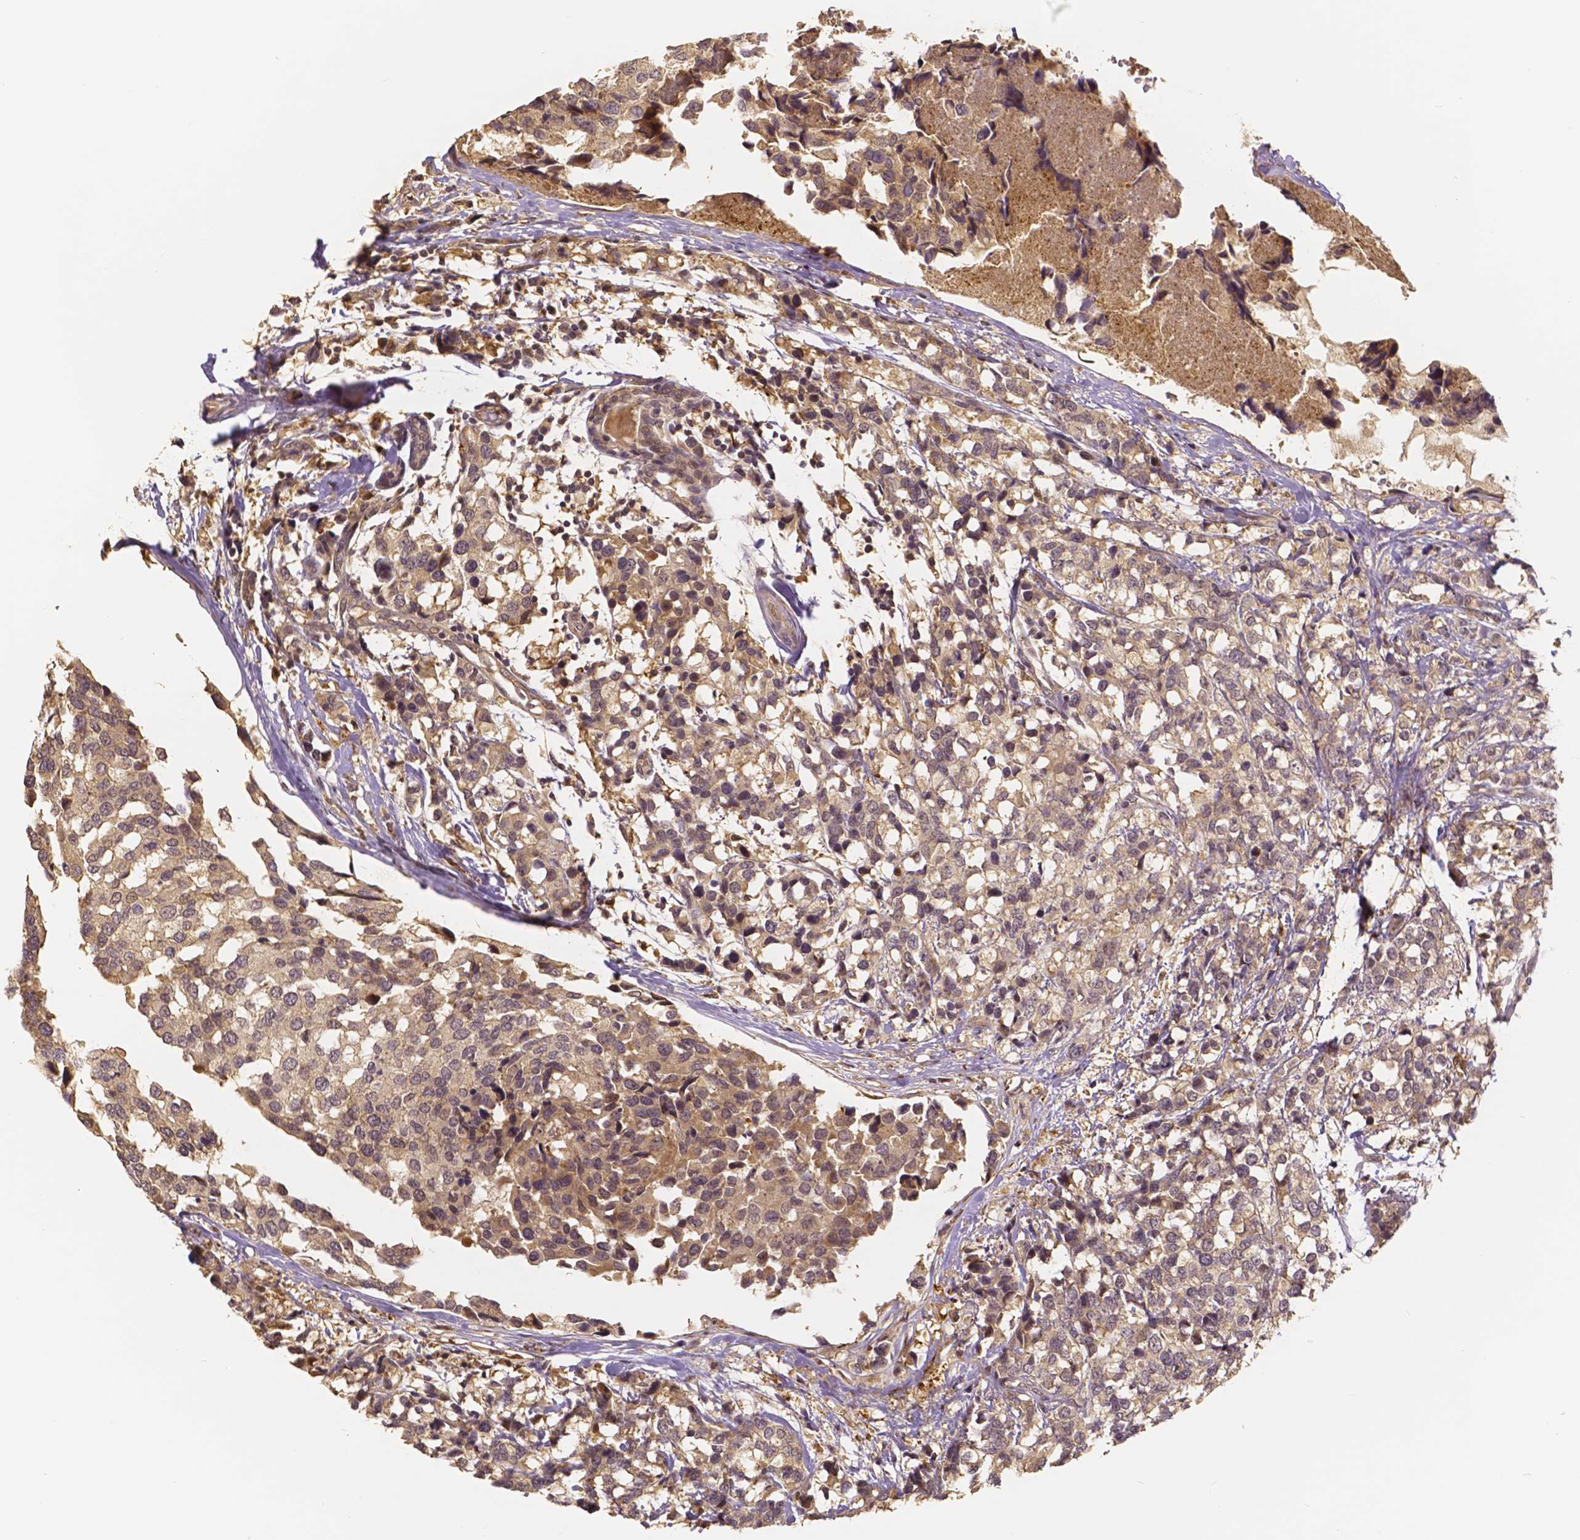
{"staining": {"intensity": "weak", "quantity": "25%-75%", "location": "cytoplasmic/membranous"}, "tissue": "breast cancer", "cell_type": "Tumor cells", "image_type": "cancer", "snomed": [{"axis": "morphology", "description": "Lobular carcinoma"}, {"axis": "topography", "description": "Breast"}], "caption": "Immunohistochemistry histopathology image of neoplastic tissue: breast cancer stained using immunohistochemistry (IHC) demonstrates low levels of weak protein expression localized specifically in the cytoplasmic/membranous of tumor cells, appearing as a cytoplasmic/membranous brown color.", "gene": "USP9X", "patient": {"sex": "female", "age": 59}}